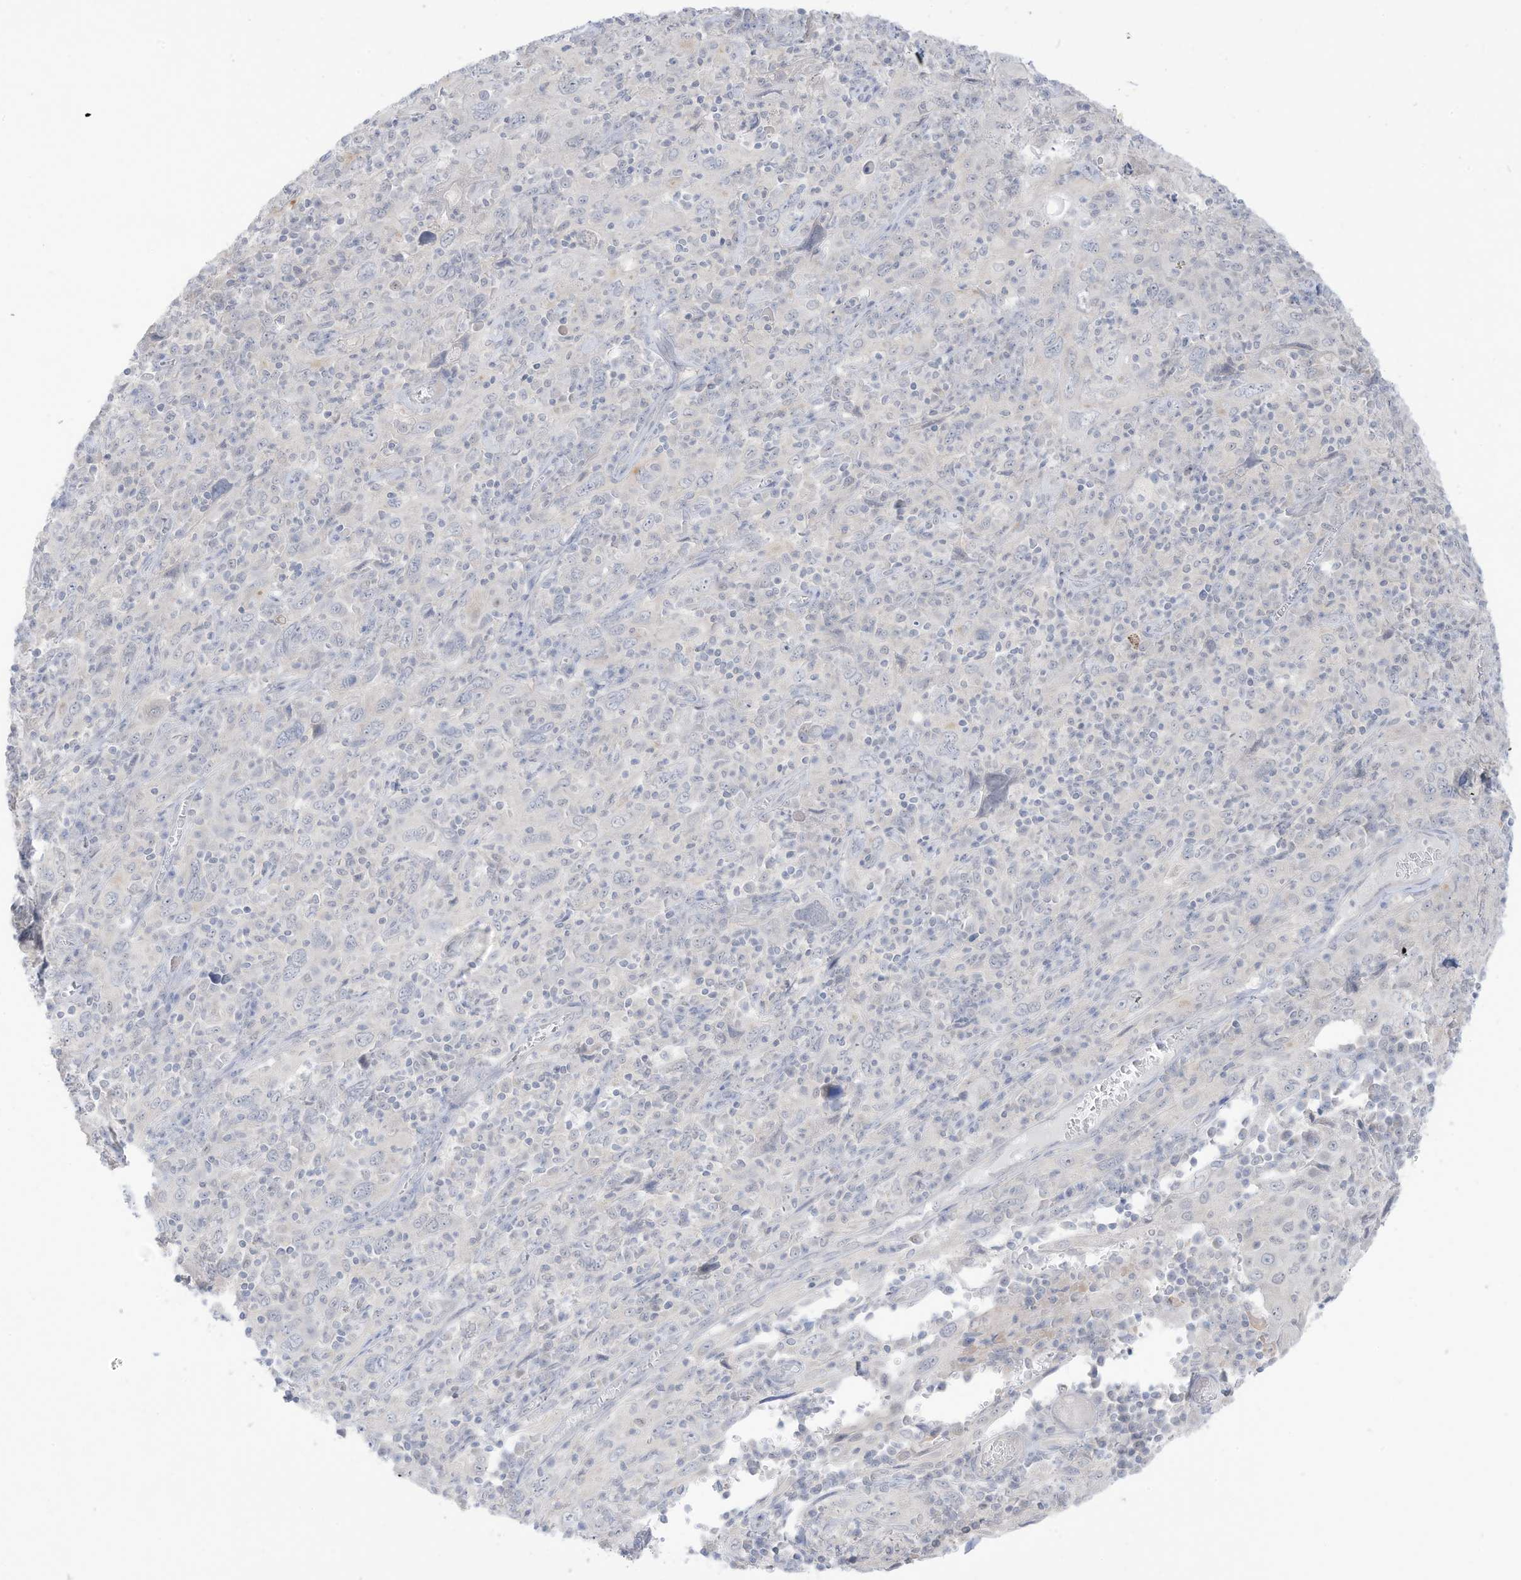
{"staining": {"intensity": "negative", "quantity": "none", "location": "none"}, "tissue": "cervical cancer", "cell_type": "Tumor cells", "image_type": "cancer", "snomed": [{"axis": "morphology", "description": "Squamous cell carcinoma, NOS"}, {"axis": "topography", "description": "Cervix"}], "caption": "This is an IHC micrograph of human cervical squamous cell carcinoma. There is no positivity in tumor cells.", "gene": "OGT", "patient": {"sex": "female", "age": 46}}